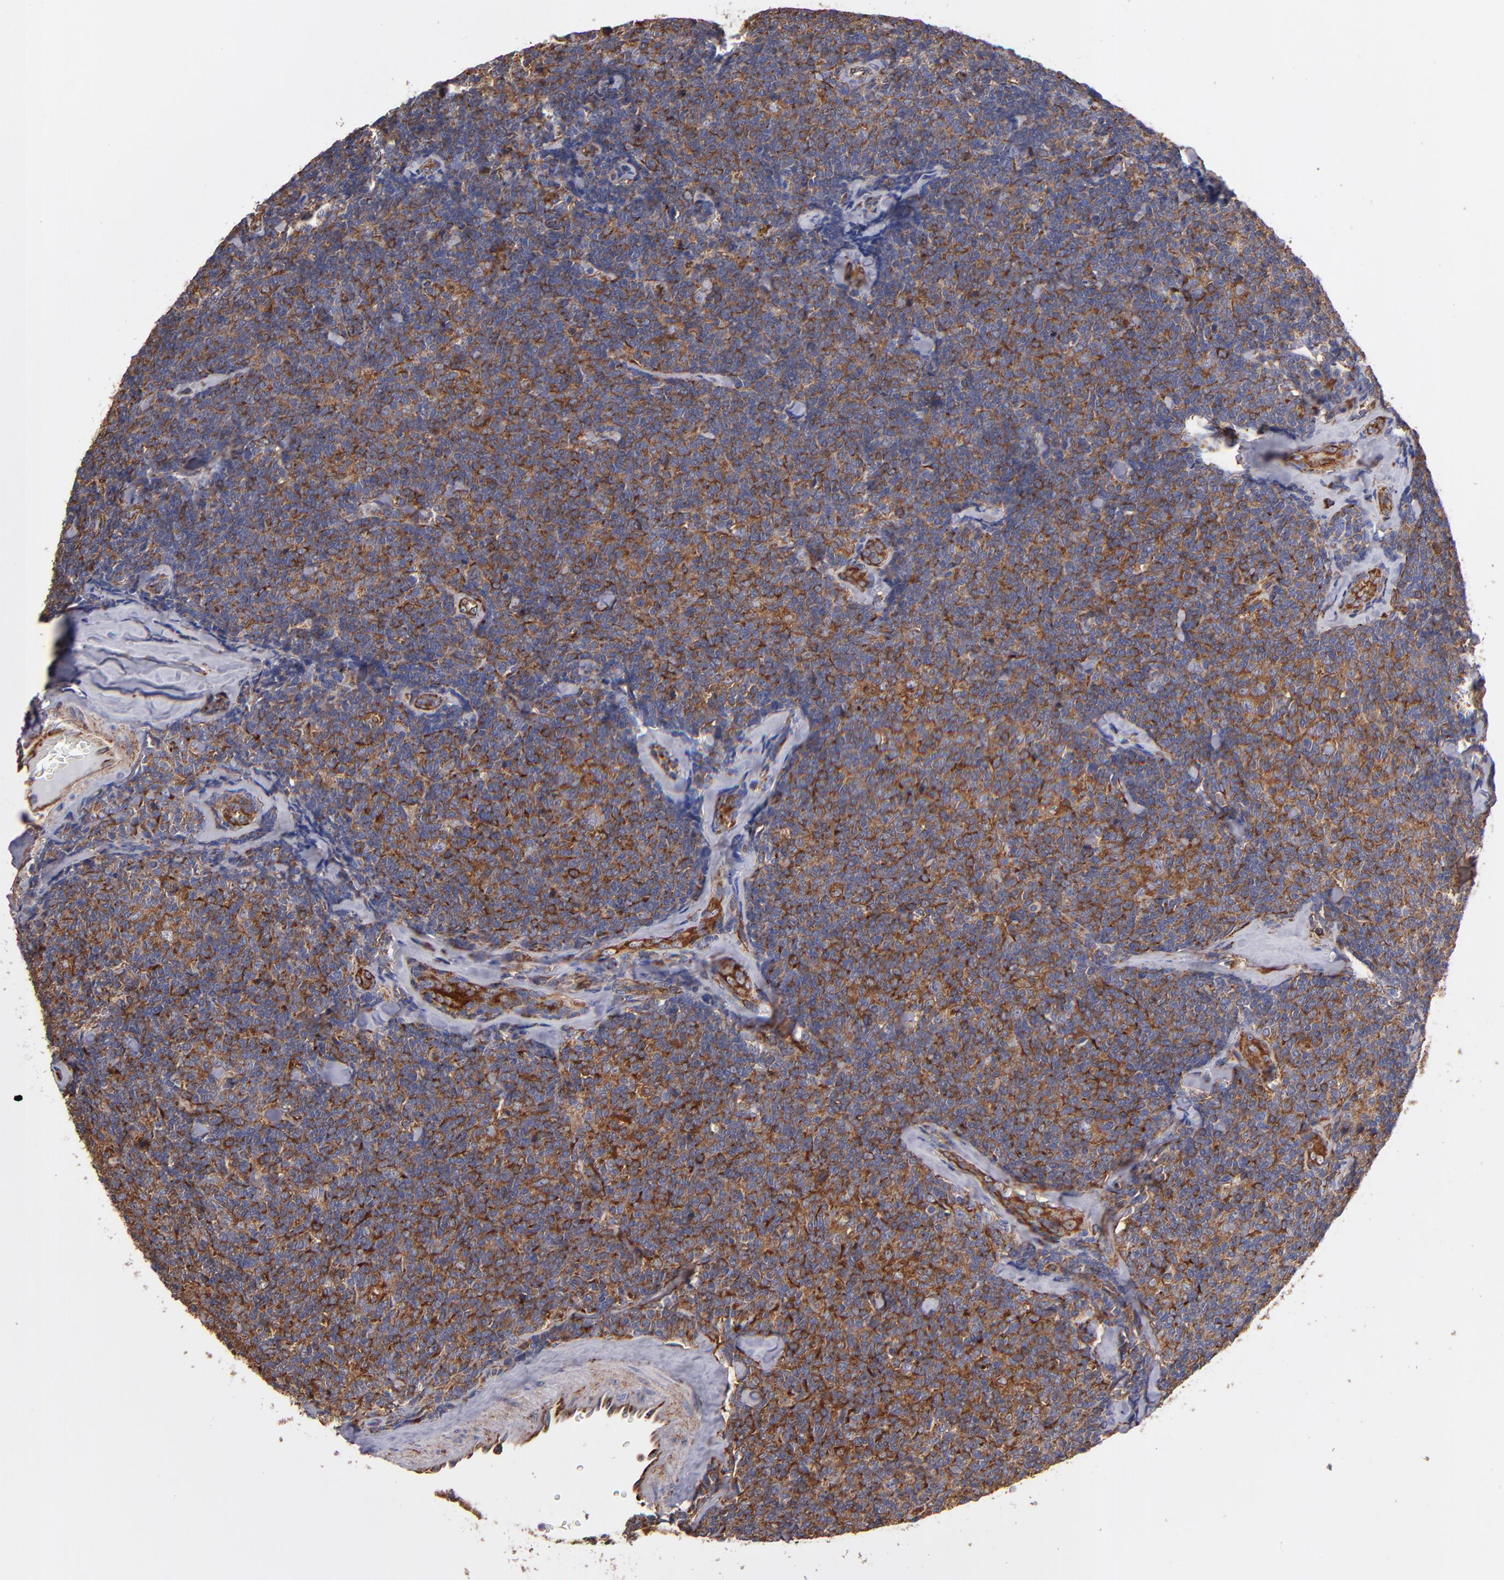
{"staining": {"intensity": "moderate", "quantity": "25%-75%", "location": "cytoplasmic/membranous"}, "tissue": "lymphoma", "cell_type": "Tumor cells", "image_type": "cancer", "snomed": [{"axis": "morphology", "description": "Malignant lymphoma, non-Hodgkin's type, Low grade"}, {"axis": "topography", "description": "Lymph node"}], "caption": "Malignant lymphoma, non-Hodgkin's type (low-grade) stained with immunohistochemistry exhibits moderate cytoplasmic/membranous expression in about 25%-75% of tumor cells. Ihc stains the protein of interest in brown and the nuclei are stained blue.", "gene": "MVP", "patient": {"sex": "female", "age": 56}}